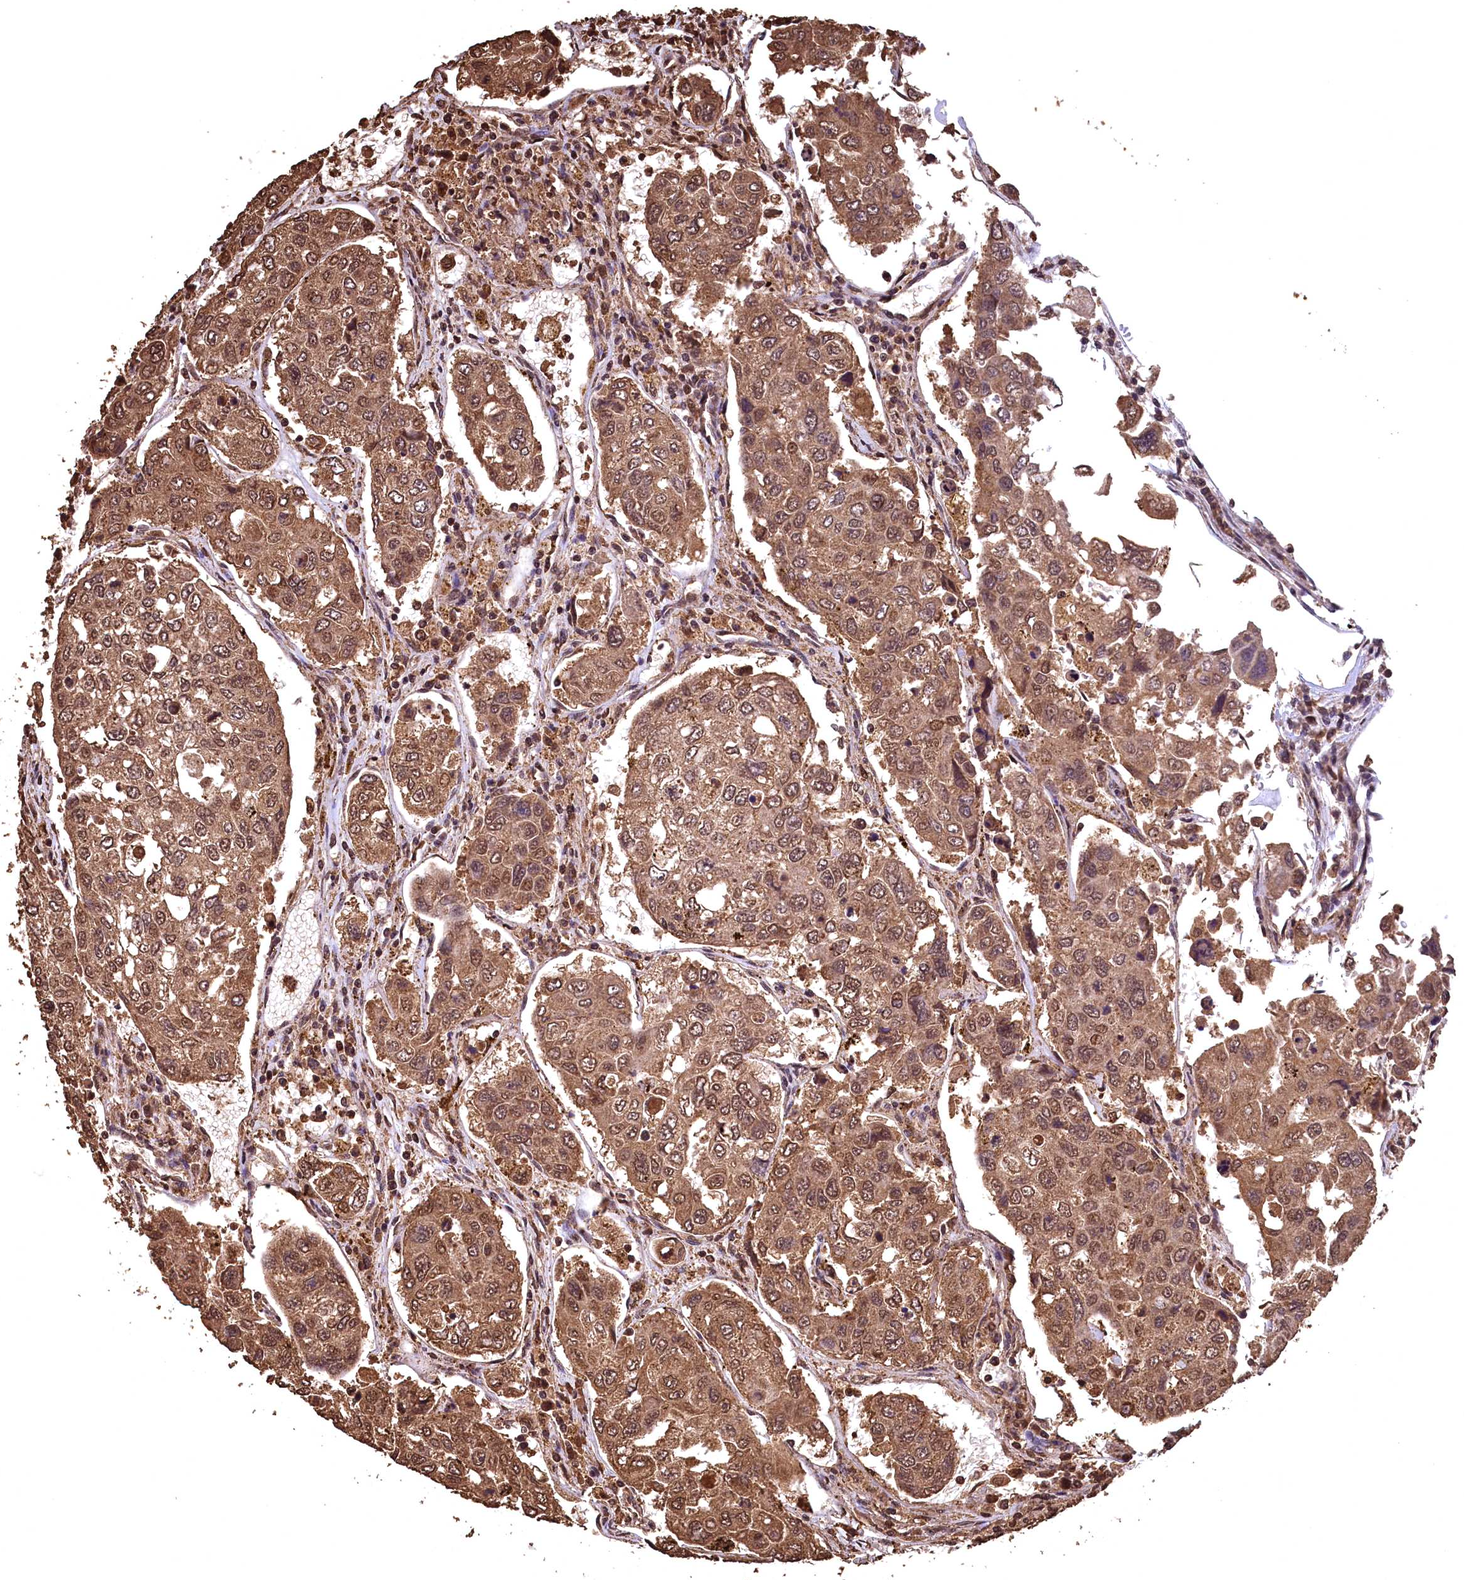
{"staining": {"intensity": "moderate", "quantity": ">75%", "location": "cytoplasmic/membranous,nuclear"}, "tissue": "urothelial cancer", "cell_type": "Tumor cells", "image_type": "cancer", "snomed": [{"axis": "morphology", "description": "Urothelial carcinoma, High grade"}, {"axis": "topography", "description": "Lymph node"}, {"axis": "topography", "description": "Urinary bladder"}], "caption": "The photomicrograph reveals a brown stain indicating the presence of a protein in the cytoplasmic/membranous and nuclear of tumor cells in urothelial cancer.", "gene": "CEP57L1", "patient": {"sex": "male", "age": 51}}